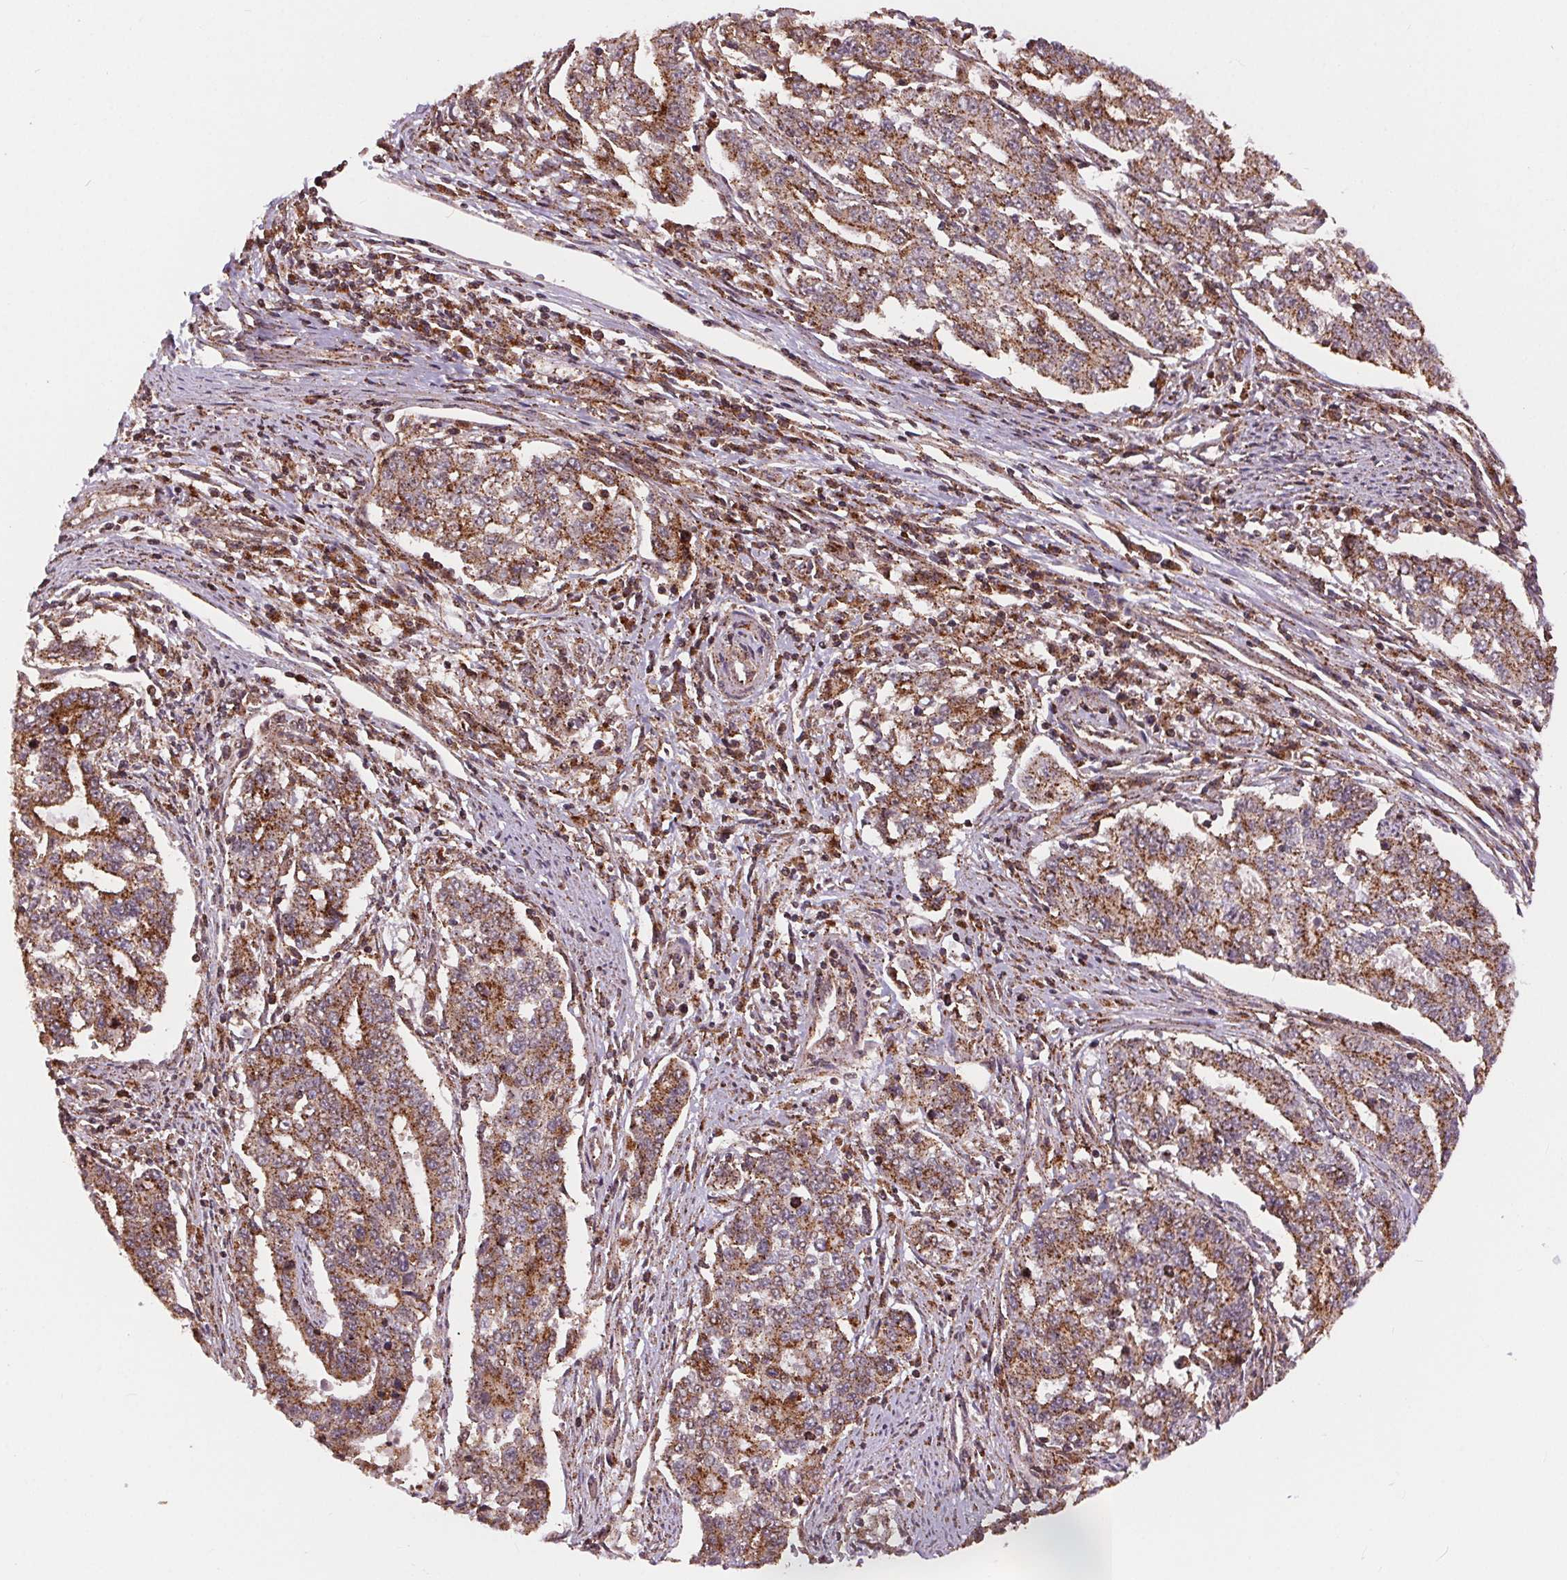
{"staining": {"intensity": "moderate", "quantity": ">75%", "location": "cytoplasmic/membranous"}, "tissue": "endometrial cancer", "cell_type": "Tumor cells", "image_type": "cancer", "snomed": [{"axis": "morphology", "description": "Adenocarcinoma, NOS"}, {"axis": "topography", "description": "Uterus"}], "caption": "Immunohistochemistry (IHC) micrograph of endometrial cancer (adenocarcinoma) stained for a protein (brown), which shows medium levels of moderate cytoplasmic/membranous expression in about >75% of tumor cells.", "gene": "CHMP4B", "patient": {"sex": "female", "age": 59}}